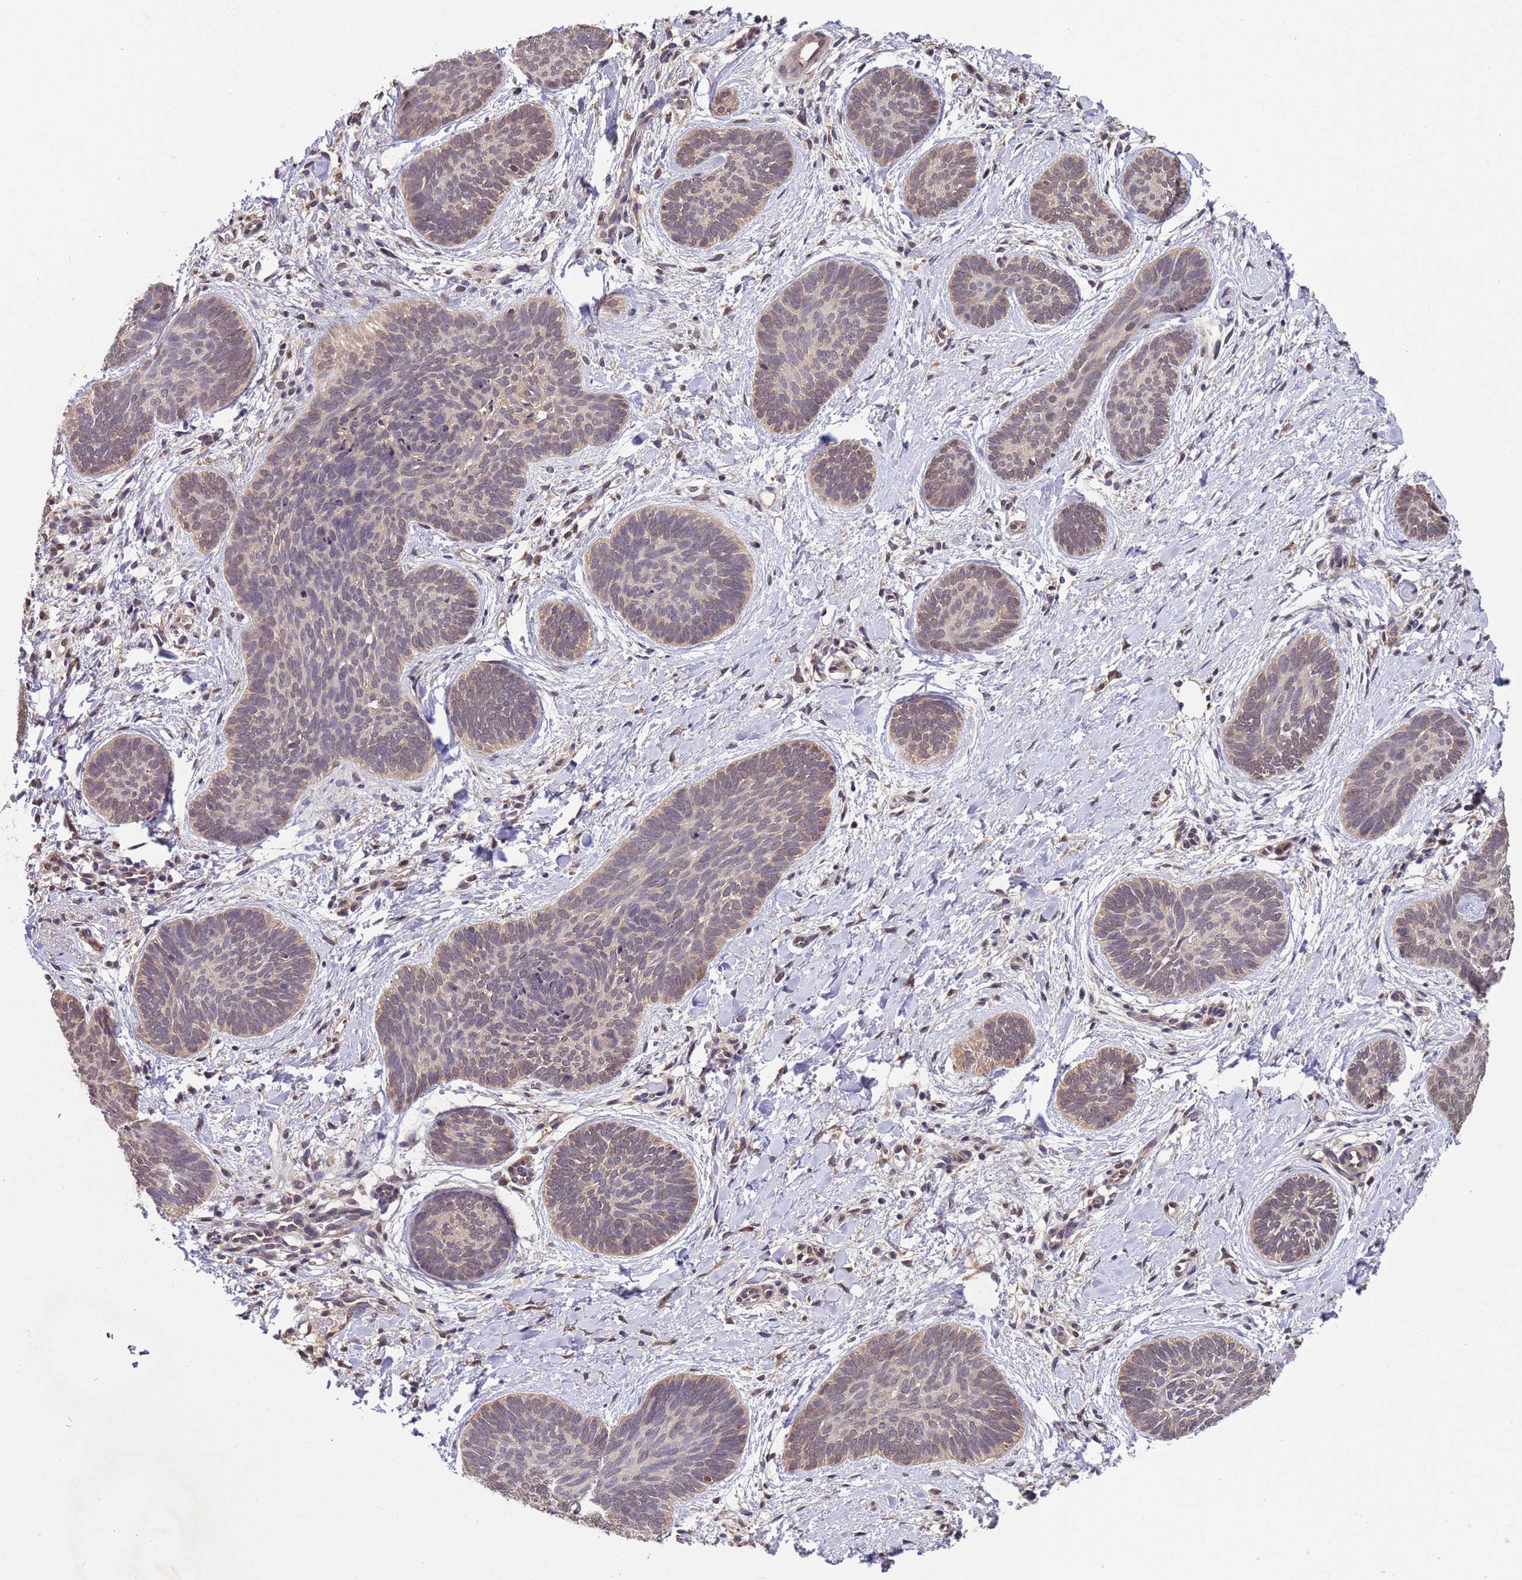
{"staining": {"intensity": "weak", "quantity": "25%-75%", "location": "nuclear"}, "tissue": "skin cancer", "cell_type": "Tumor cells", "image_type": "cancer", "snomed": [{"axis": "morphology", "description": "Basal cell carcinoma"}, {"axis": "topography", "description": "Skin"}], "caption": "Human skin cancer (basal cell carcinoma) stained for a protein (brown) demonstrates weak nuclear positive staining in about 25%-75% of tumor cells.", "gene": "ZFP69B", "patient": {"sex": "female", "age": 81}}